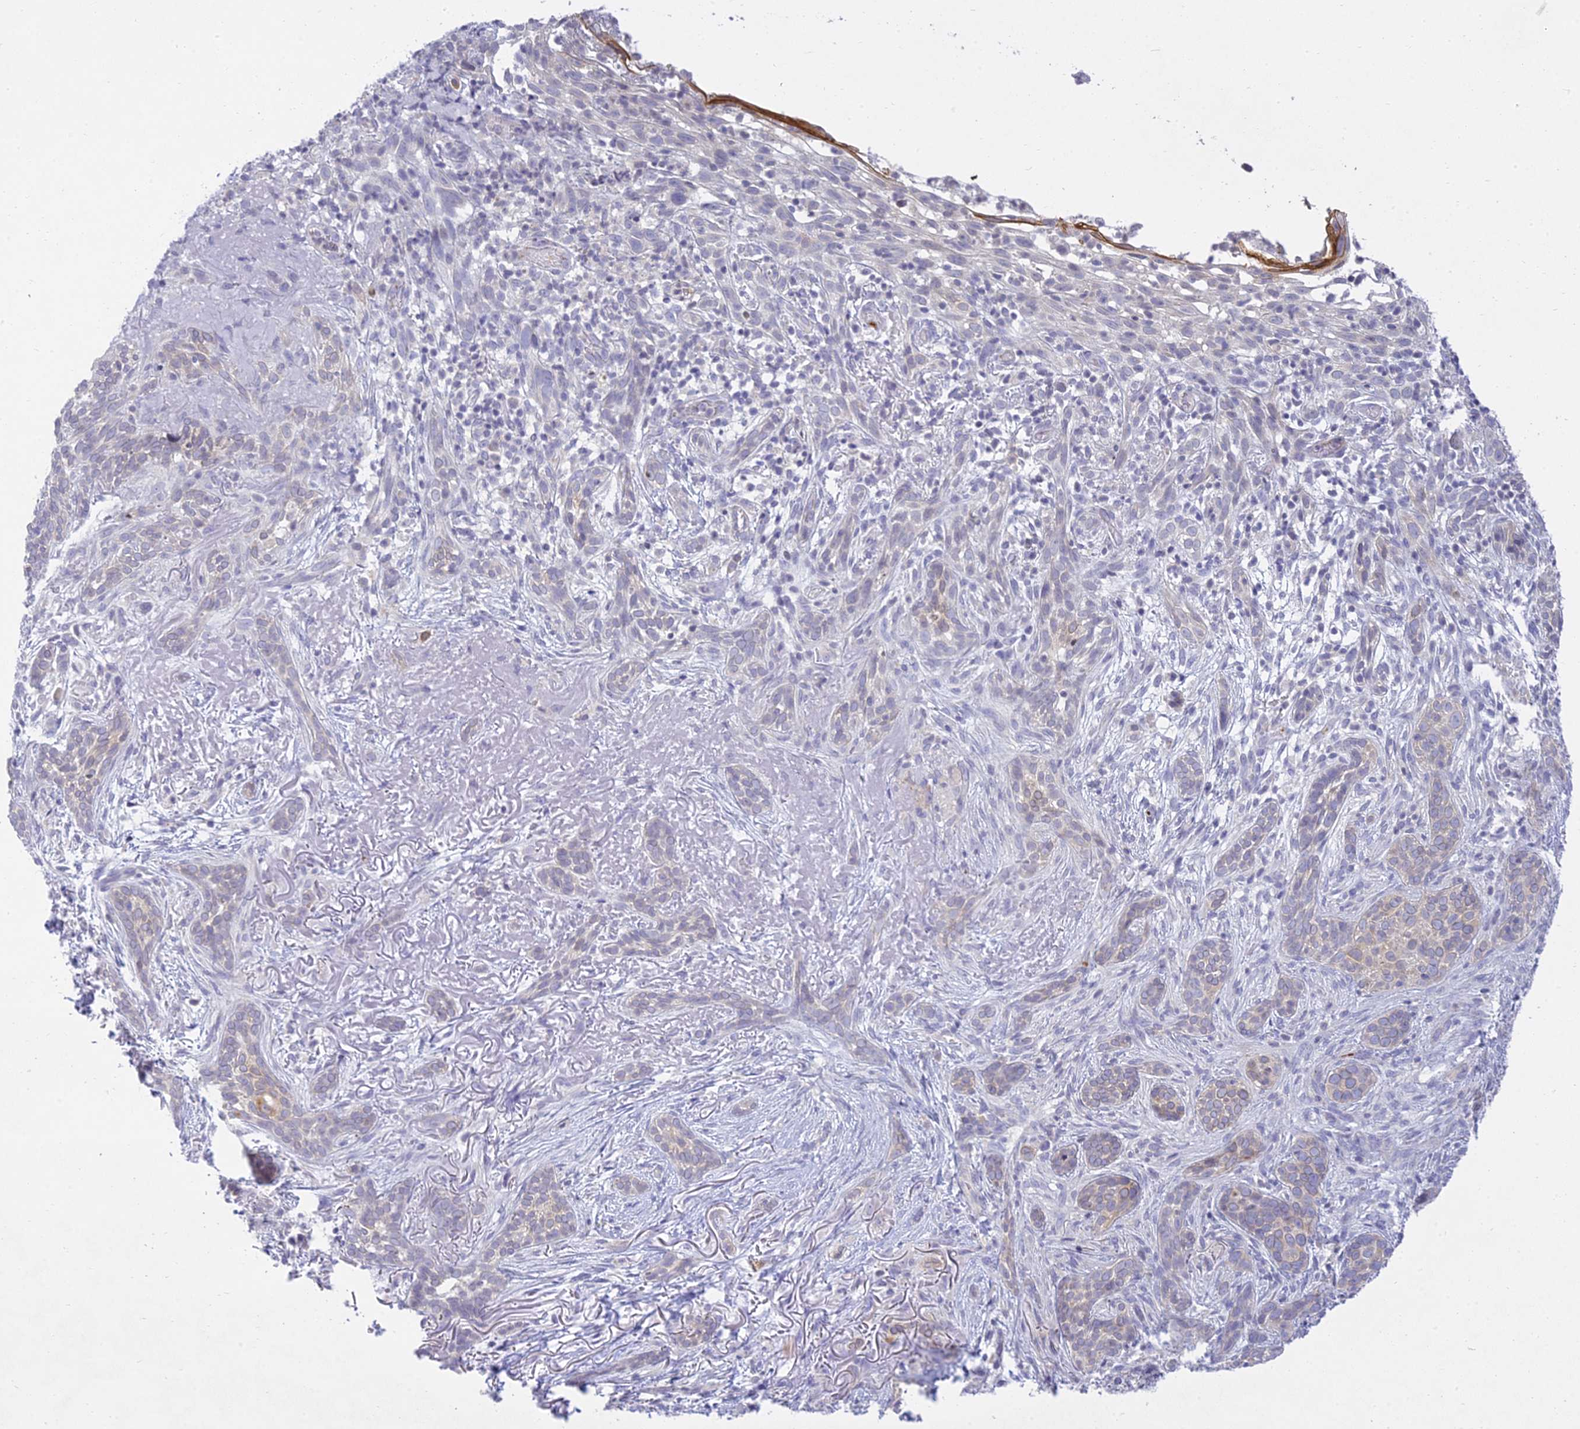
{"staining": {"intensity": "negative", "quantity": "none", "location": "none"}, "tissue": "skin cancer", "cell_type": "Tumor cells", "image_type": "cancer", "snomed": [{"axis": "morphology", "description": "Basal cell carcinoma"}, {"axis": "topography", "description": "Skin"}], "caption": "Immunohistochemical staining of human skin basal cell carcinoma shows no significant staining in tumor cells.", "gene": "TMEM40", "patient": {"sex": "male", "age": 71}}